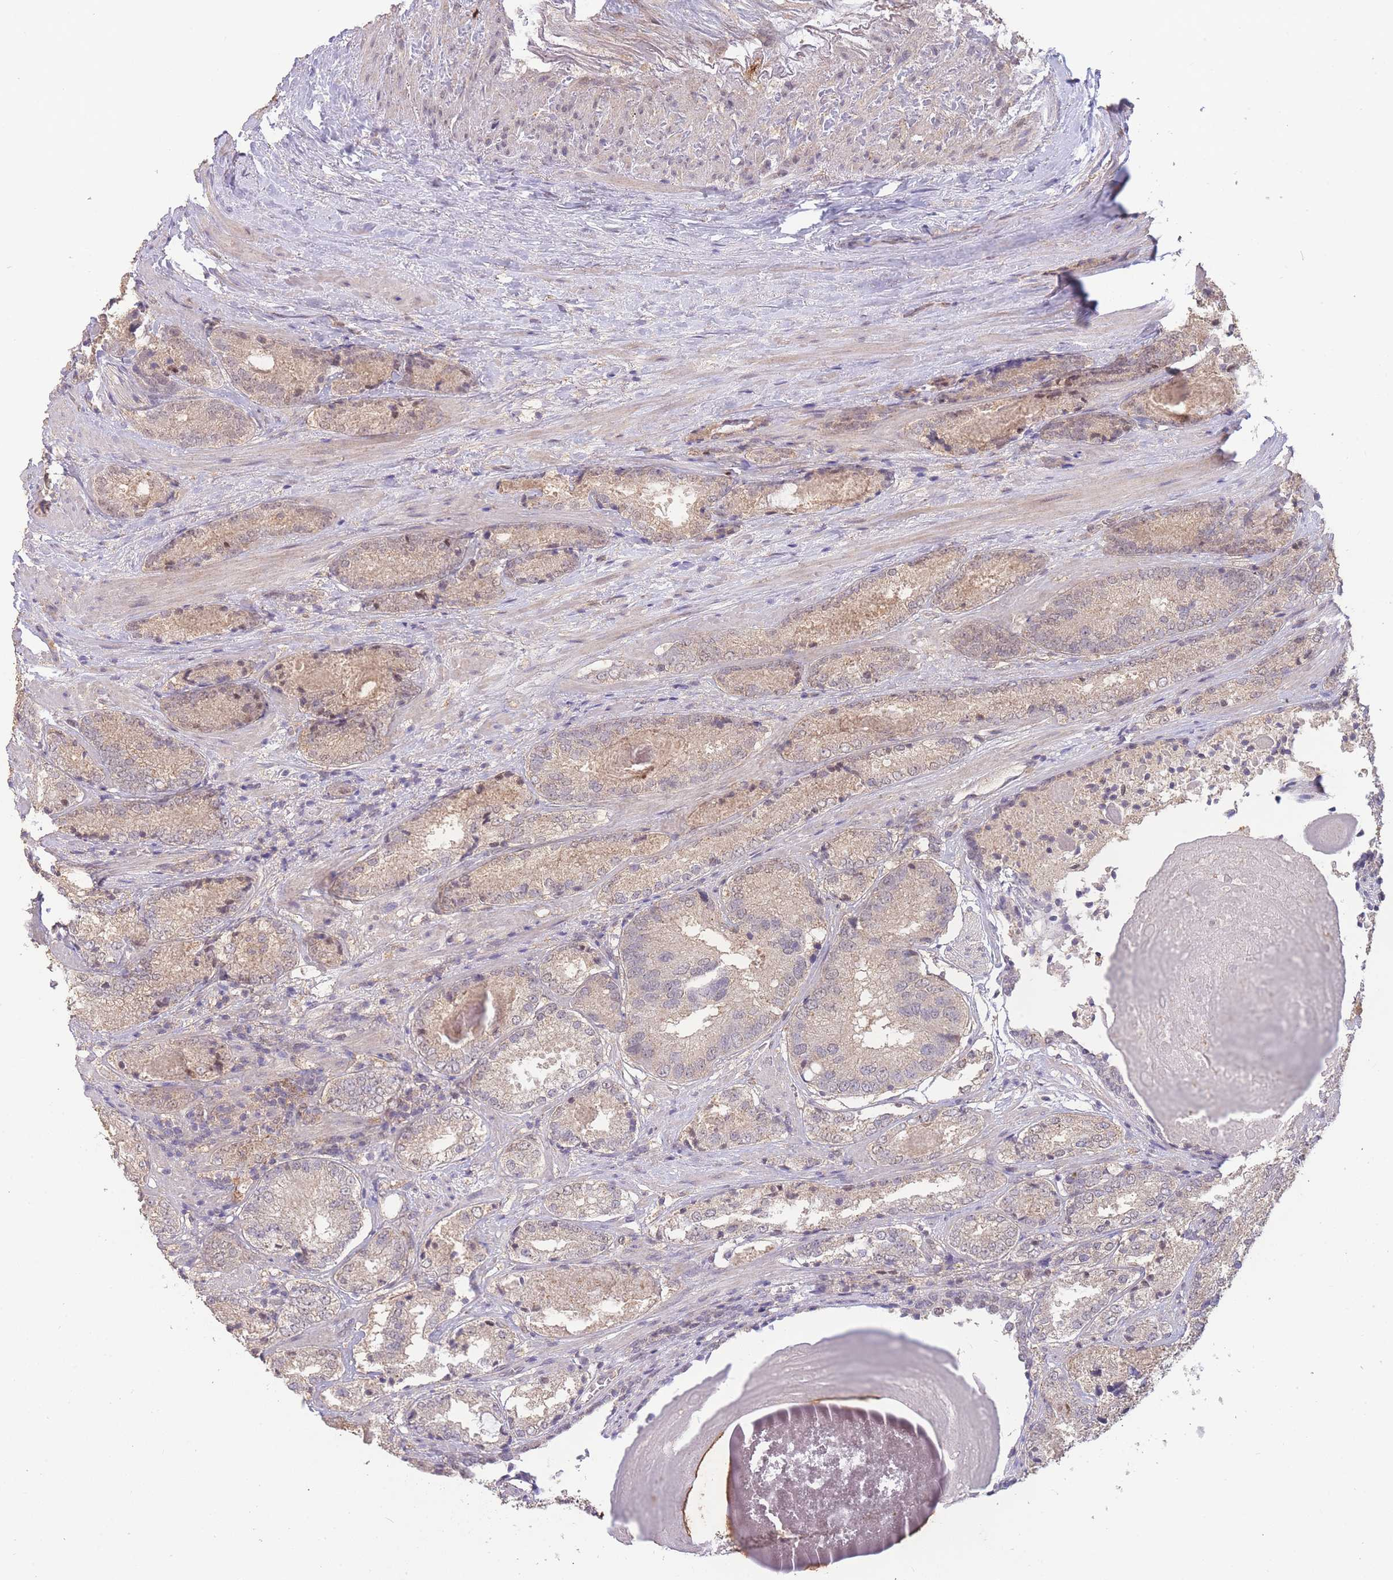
{"staining": {"intensity": "weak", "quantity": "25%-75%", "location": "cytoplasmic/membranous,nuclear"}, "tissue": "prostate cancer", "cell_type": "Tumor cells", "image_type": "cancer", "snomed": [{"axis": "morphology", "description": "Adenocarcinoma, High grade"}, {"axis": "topography", "description": "Prostate"}], "caption": "Weak cytoplasmic/membranous and nuclear expression is appreciated in about 25%-75% of tumor cells in prostate cancer (high-grade adenocarcinoma).", "gene": "RNF144B", "patient": {"sex": "male", "age": 63}}